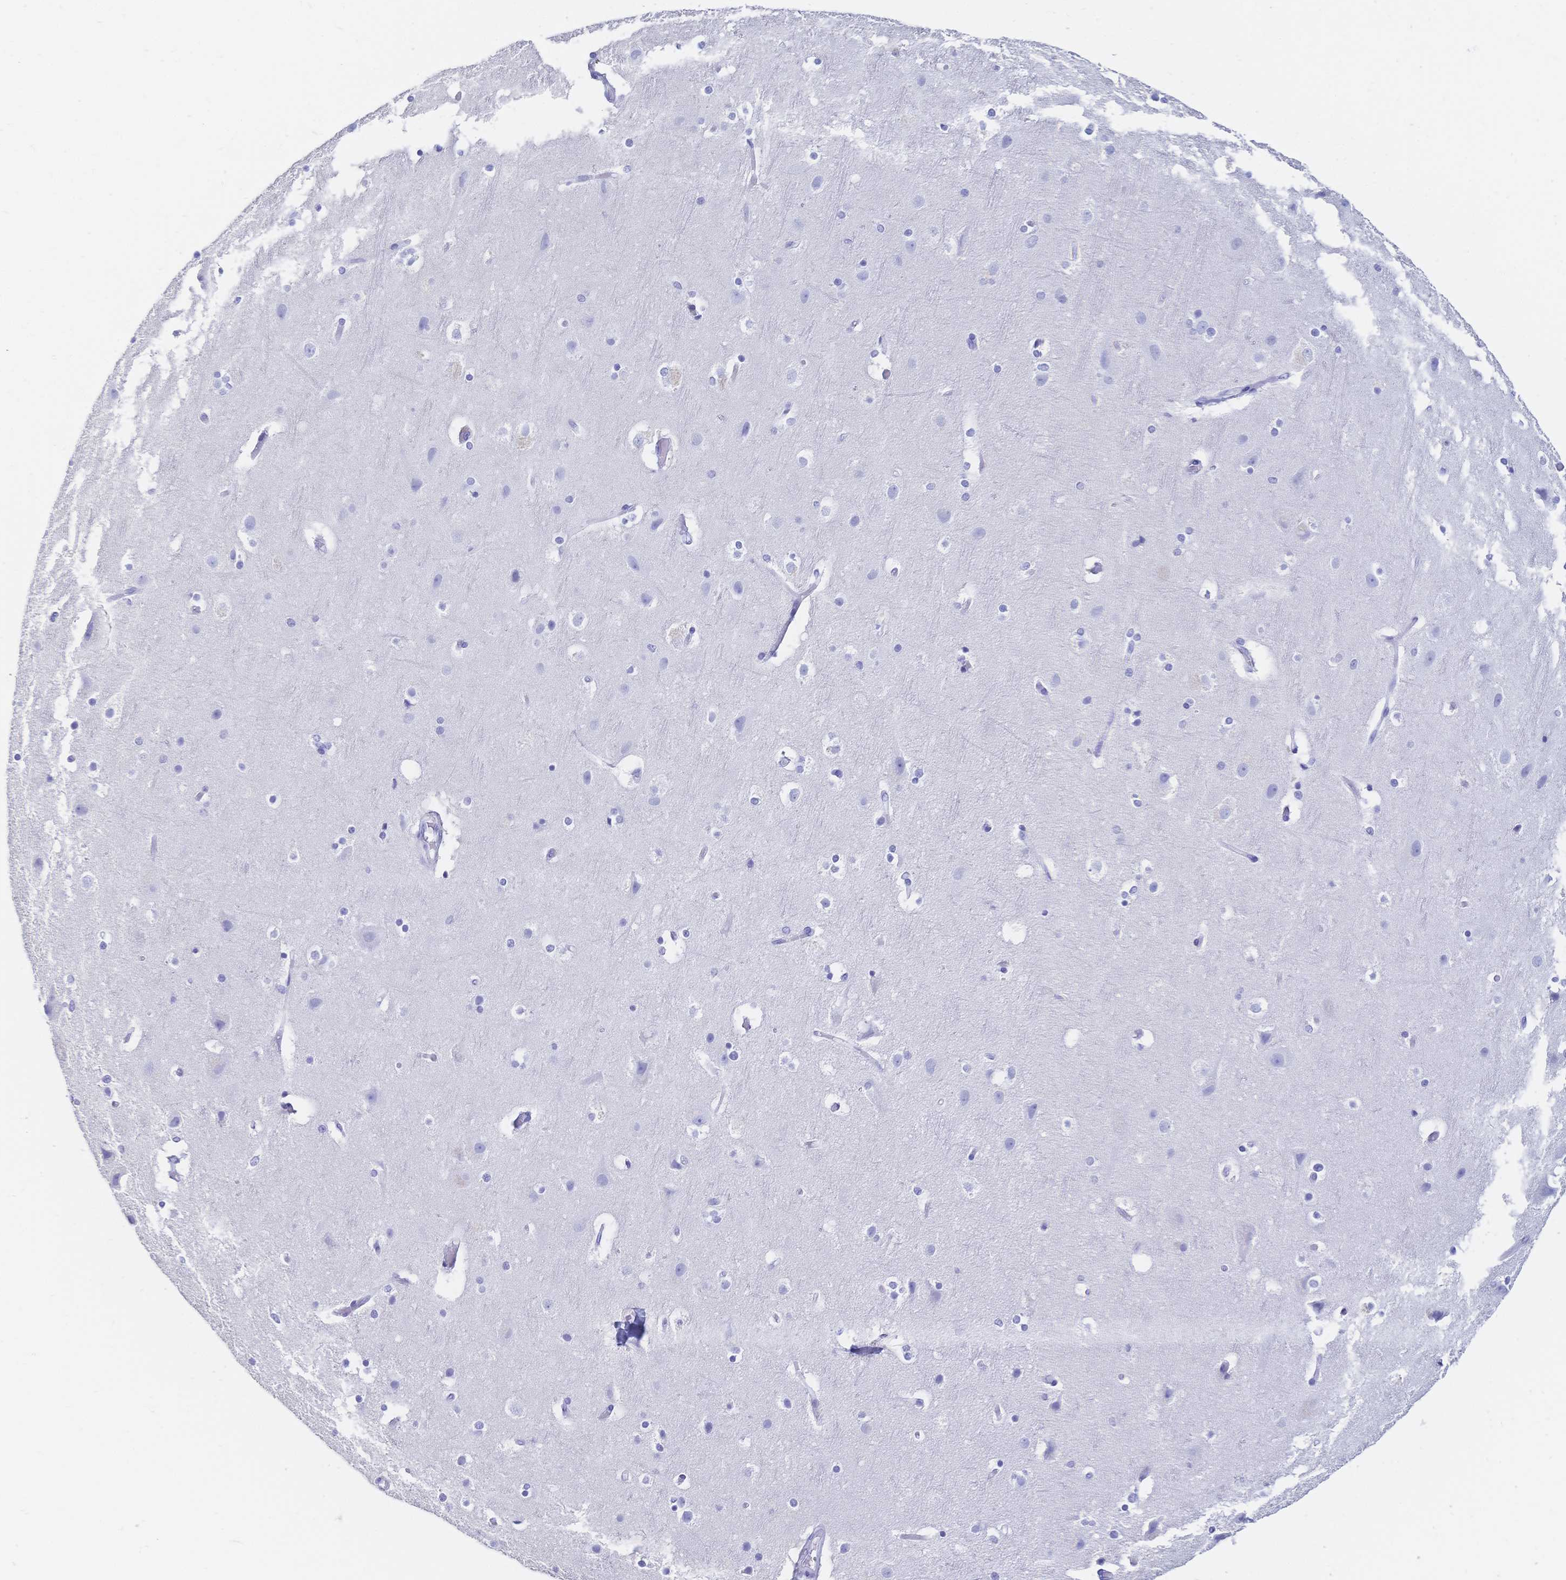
{"staining": {"intensity": "negative", "quantity": "none", "location": "none"}, "tissue": "cerebral cortex", "cell_type": "Endothelial cells", "image_type": "normal", "snomed": [{"axis": "morphology", "description": "Normal tissue, NOS"}, {"axis": "topography", "description": "Cerebral cortex"}], "caption": "Immunohistochemical staining of normal cerebral cortex reveals no significant positivity in endothelial cells. (Brightfield microscopy of DAB immunohistochemistry at high magnification).", "gene": "MEP1B", "patient": {"sex": "female", "age": 52}}